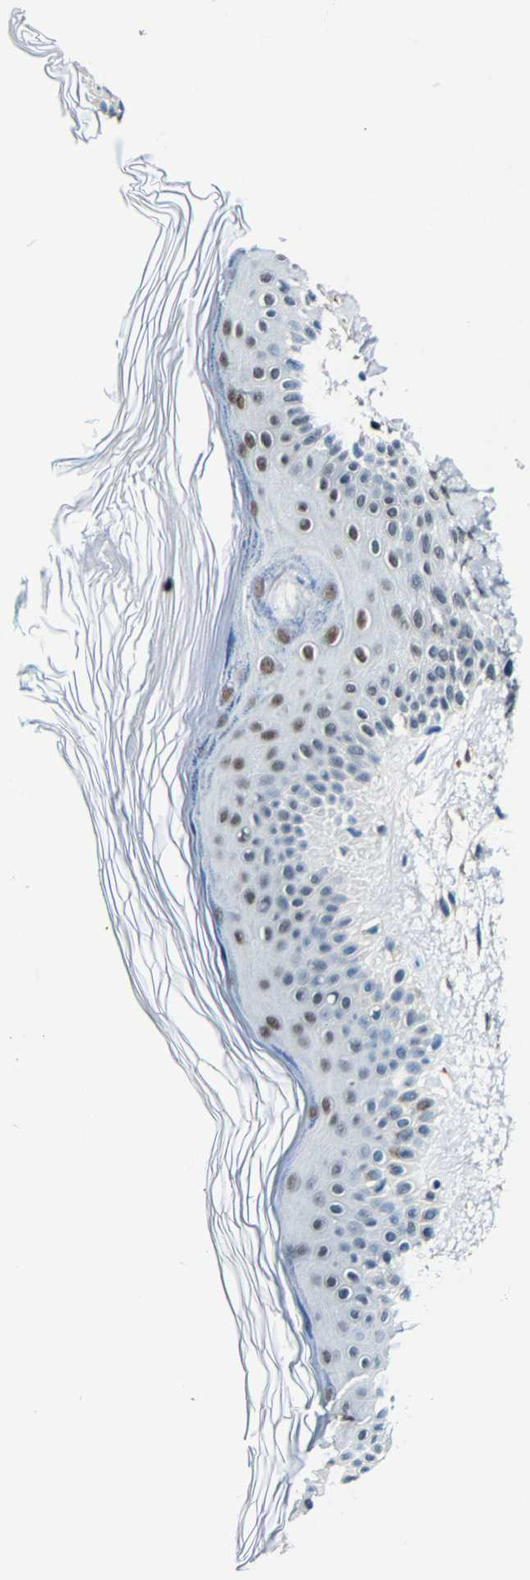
{"staining": {"intensity": "strong", "quantity": ">75%", "location": "cytoplasmic/membranous"}, "tissue": "skin", "cell_type": "Fibroblasts", "image_type": "normal", "snomed": [{"axis": "morphology", "description": "Normal tissue, NOS"}, {"axis": "morphology", "description": "Malignant melanoma, NOS"}, {"axis": "topography", "description": "Skin"}], "caption": "Immunohistochemical staining of normal skin exhibits strong cytoplasmic/membranous protein staining in about >75% of fibroblasts.", "gene": "METTL1", "patient": {"sex": "male", "age": 83}}